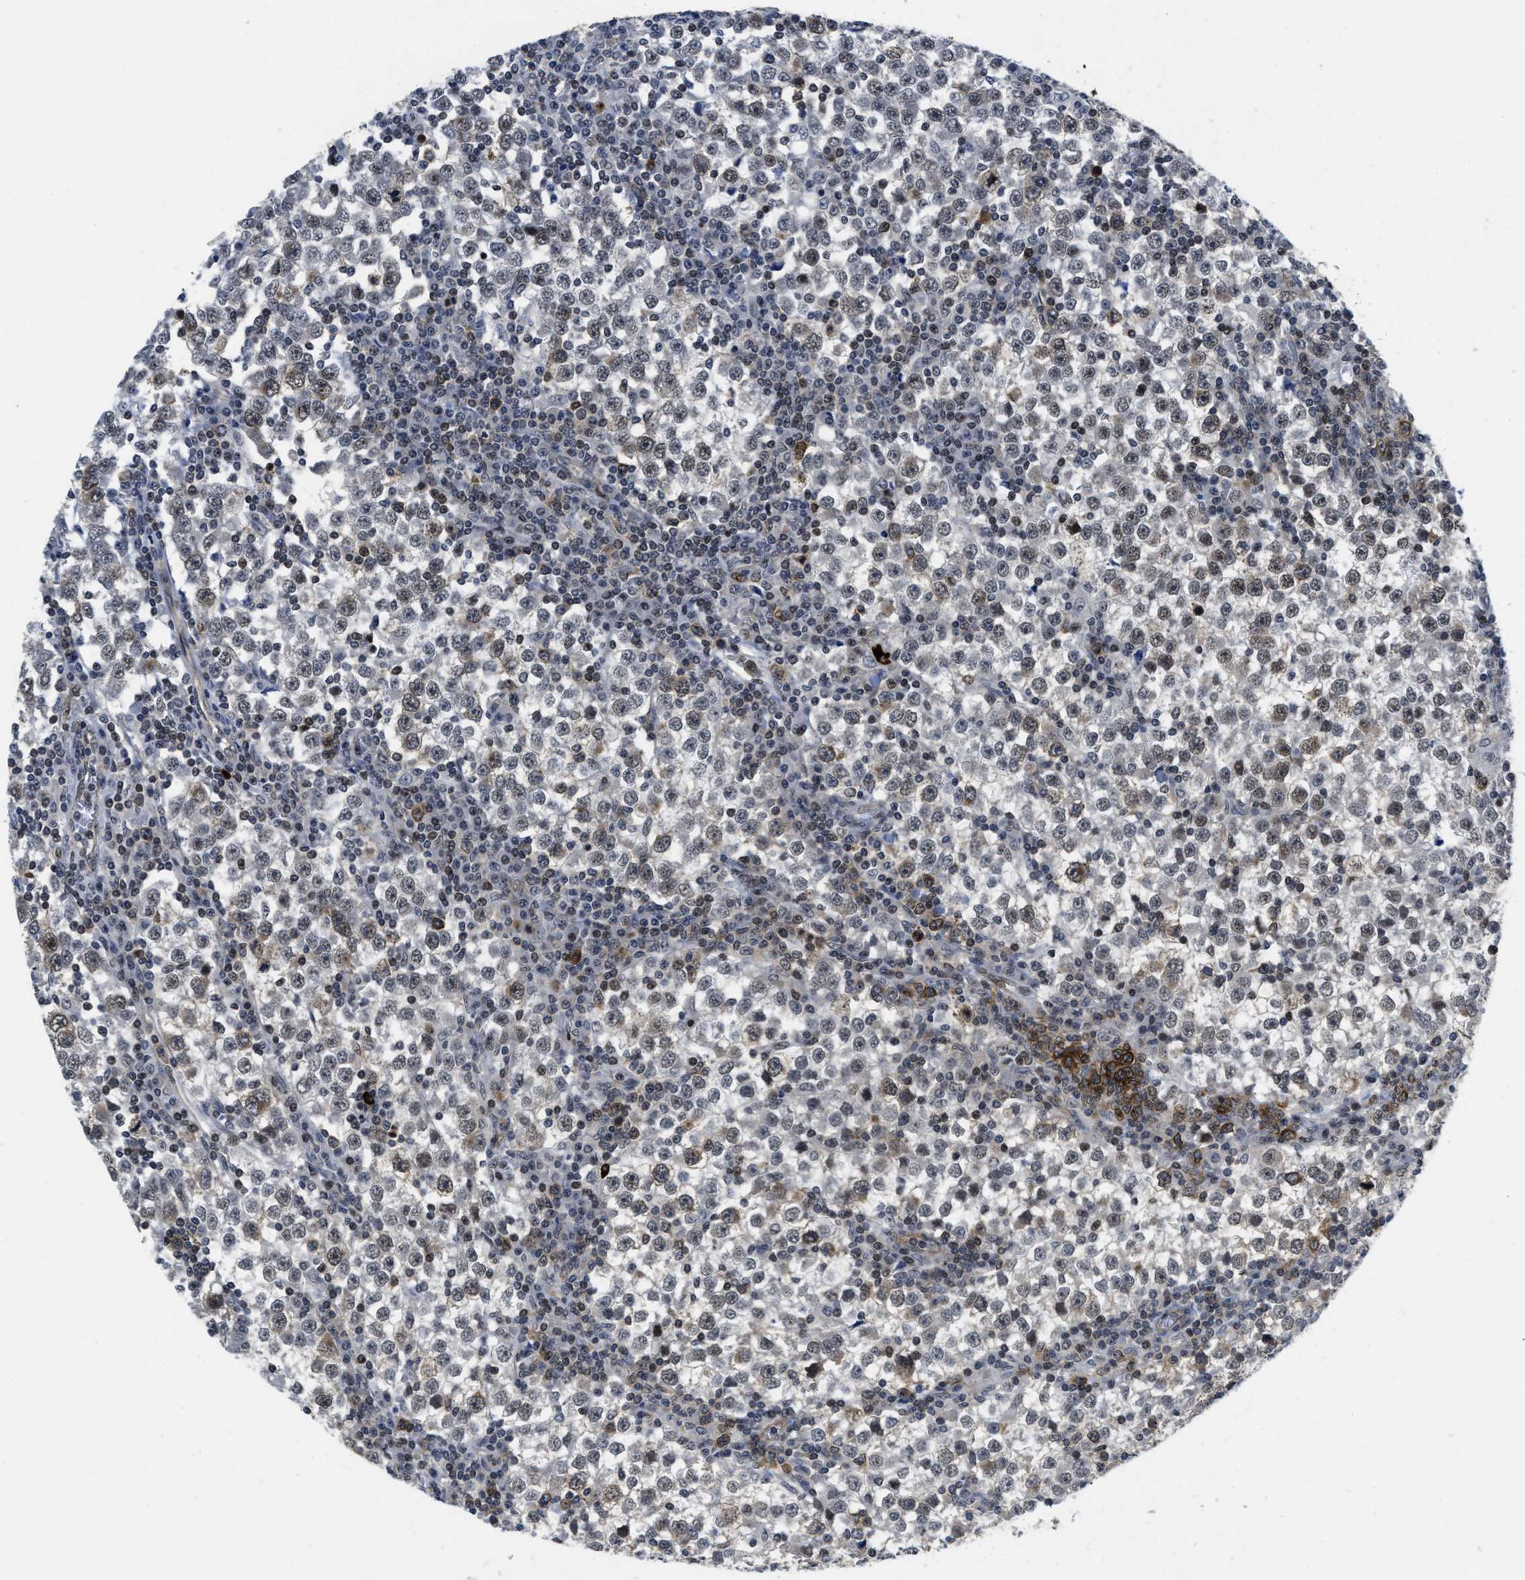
{"staining": {"intensity": "weak", "quantity": "25%-75%", "location": "cytoplasmic/membranous,nuclear"}, "tissue": "testis cancer", "cell_type": "Tumor cells", "image_type": "cancer", "snomed": [{"axis": "morphology", "description": "Seminoma, NOS"}, {"axis": "topography", "description": "Testis"}], "caption": "Approximately 25%-75% of tumor cells in seminoma (testis) reveal weak cytoplasmic/membranous and nuclear protein expression as visualized by brown immunohistochemical staining.", "gene": "HIF1A", "patient": {"sex": "male", "age": 65}}